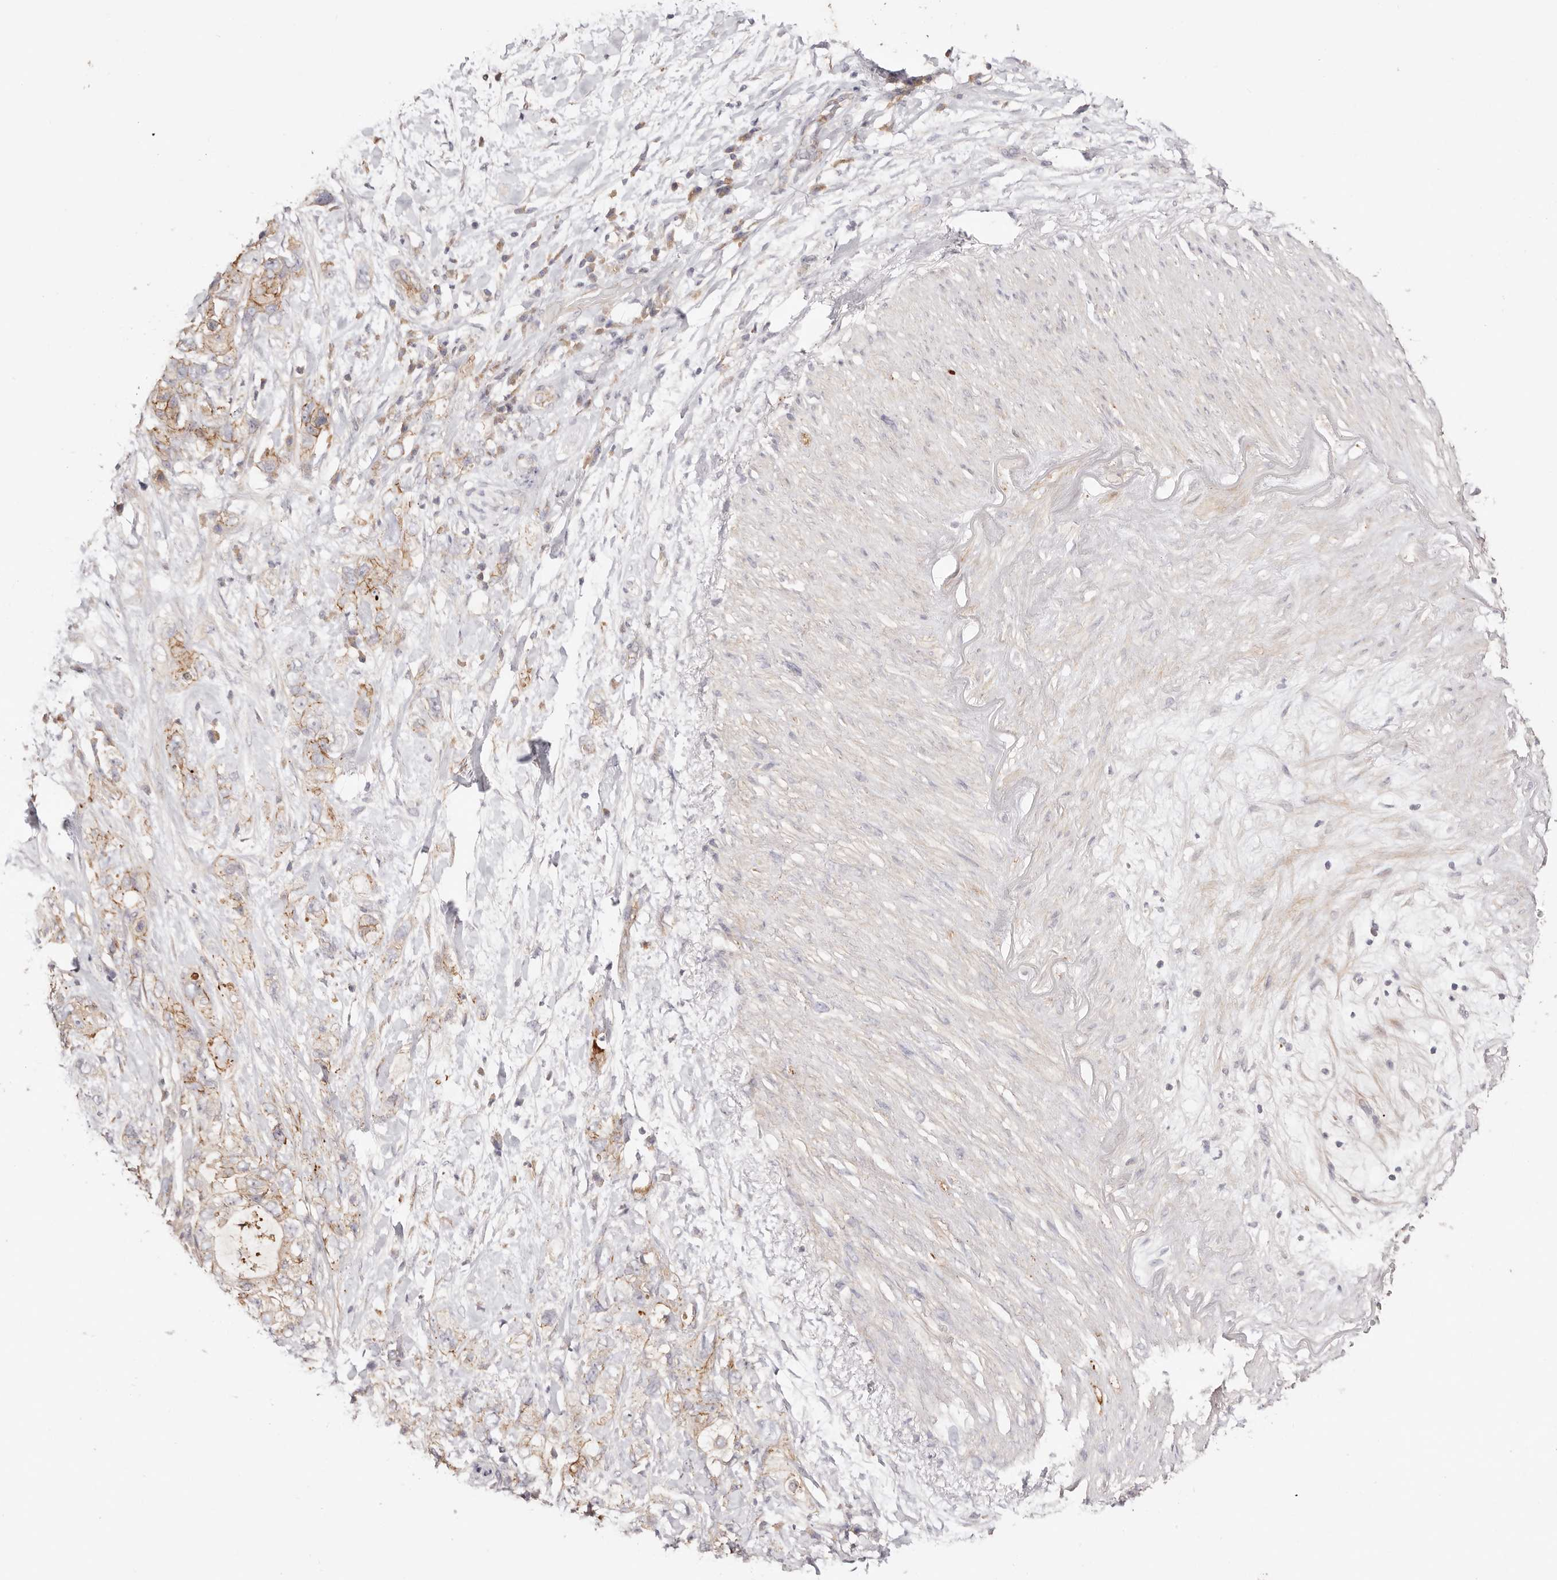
{"staining": {"intensity": "moderate", "quantity": "25%-75%", "location": "cytoplasmic/membranous"}, "tissue": "pancreatic cancer", "cell_type": "Tumor cells", "image_type": "cancer", "snomed": [{"axis": "morphology", "description": "Adenocarcinoma, NOS"}, {"axis": "topography", "description": "Pancreas"}], "caption": "Adenocarcinoma (pancreatic) stained with a protein marker displays moderate staining in tumor cells.", "gene": "SLC35B2", "patient": {"sex": "female", "age": 73}}